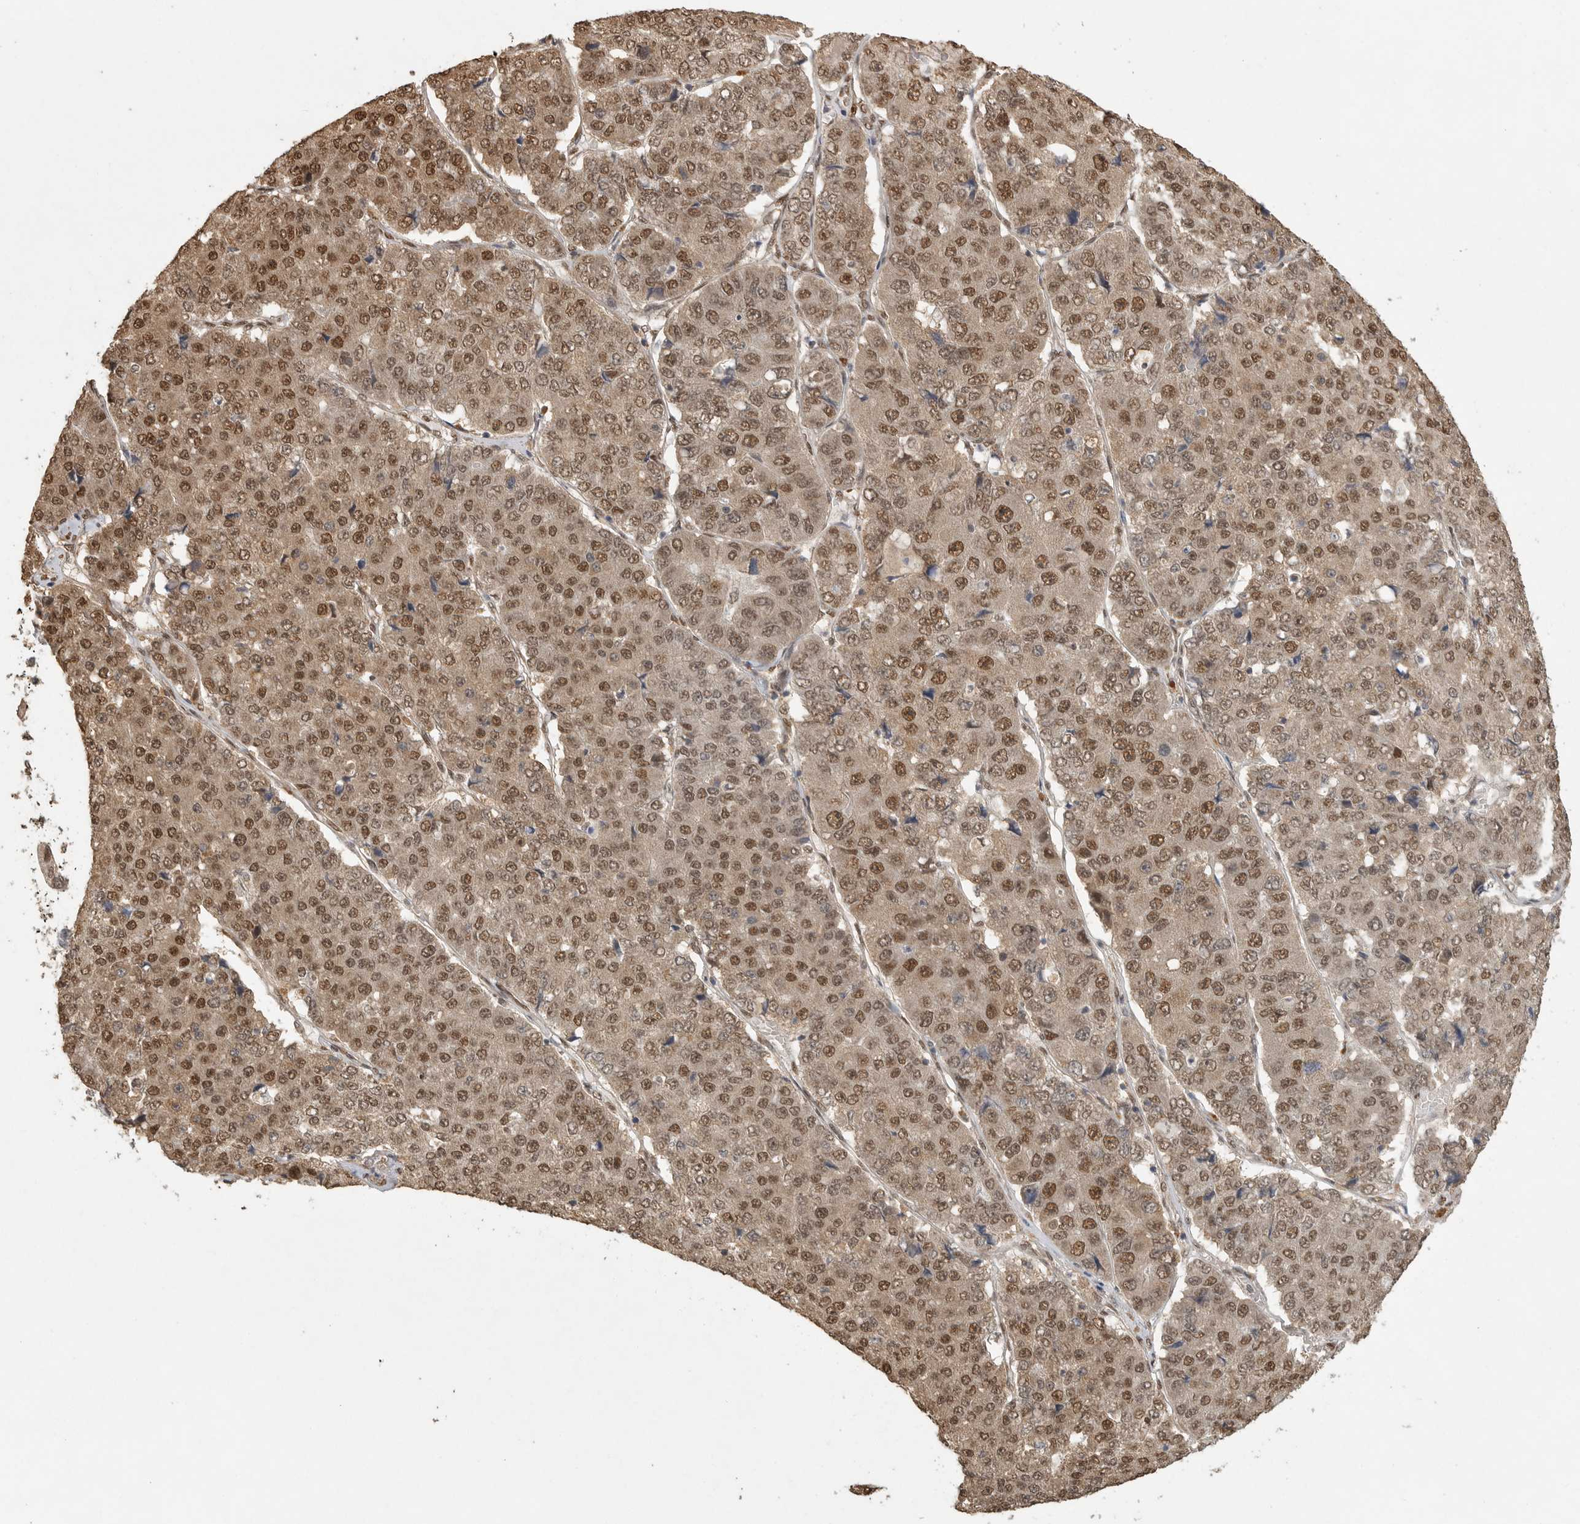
{"staining": {"intensity": "strong", "quantity": ">75%", "location": "nuclear"}, "tissue": "pancreatic cancer", "cell_type": "Tumor cells", "image_type": "cancer", "snomed": [{"axis": "morphology", "description": "Adenocarcinoma, NOS"}, {"axis": "topography", "description": "Pancreas"}], "caption": "Immunohistochemical staining of pancreatic cancer (adenocarcinoma) exhibits high levels of strong nuclear protein positivity in approximately >75% of tumor cells.", "gene": "DFFA", "patient": {"sex": "male", "age": 50}}